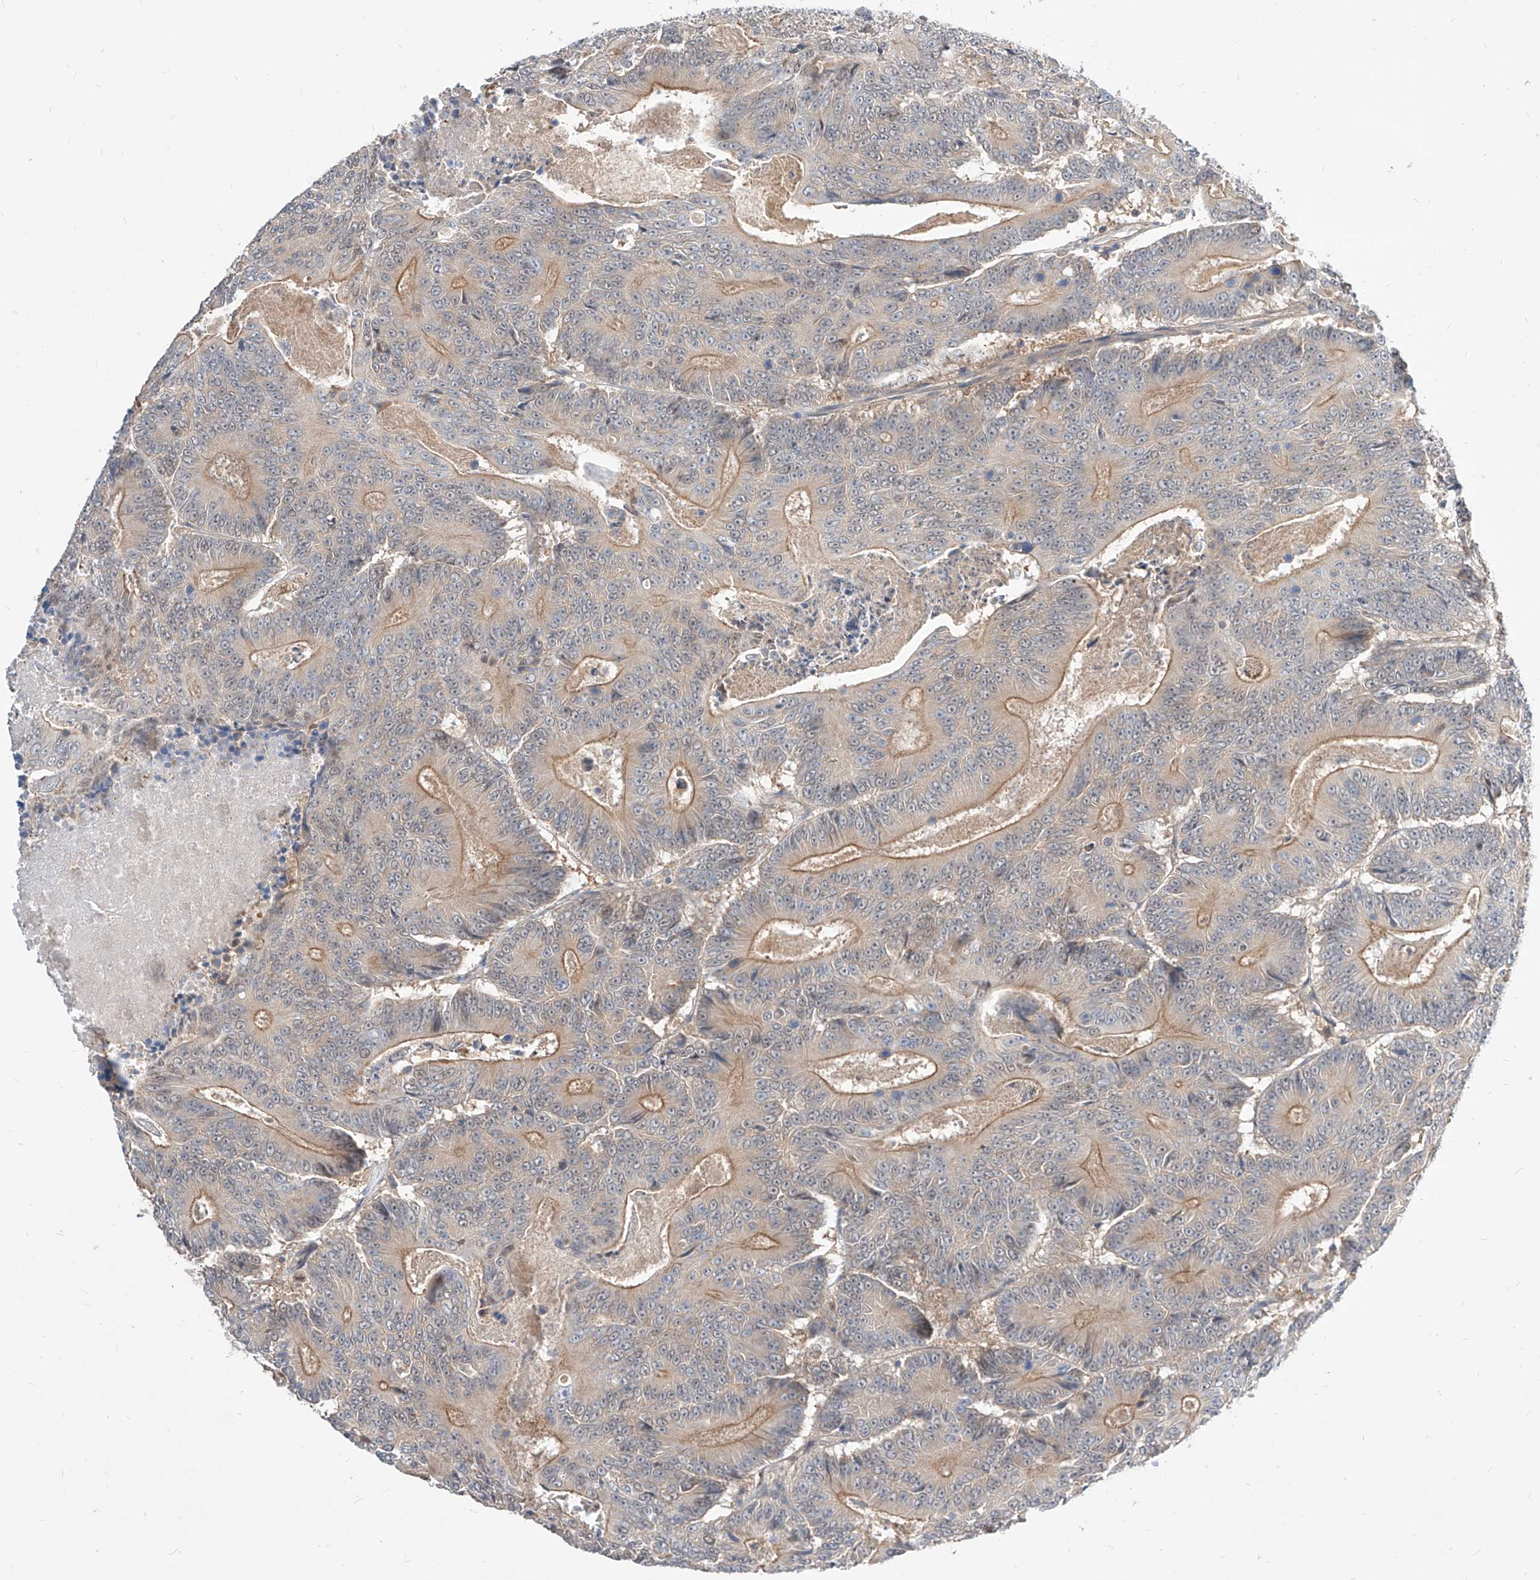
{"staining": {"intensity": "moderate", "quantity": "25%-75%", "location": "cytoplasmic/membranous"}, "tissue": "colorectal cancer", "cell_type": "Tumor cells", "image_type": "cancer", "snomed": [{"axis": "morphology", "description": "Adenocarcinoma, NOS"}, {"axis": "topography", "description": "Colon"}], "caption": "Immunohistochemical staining of human colorectal adenocarcinoma demonstrates moderate cytoplasmic/membranous protein staining in about 25%-75% of tumor cells.", "gene": "TSNAX", "patient": {"sex": "male", "age": 83}}